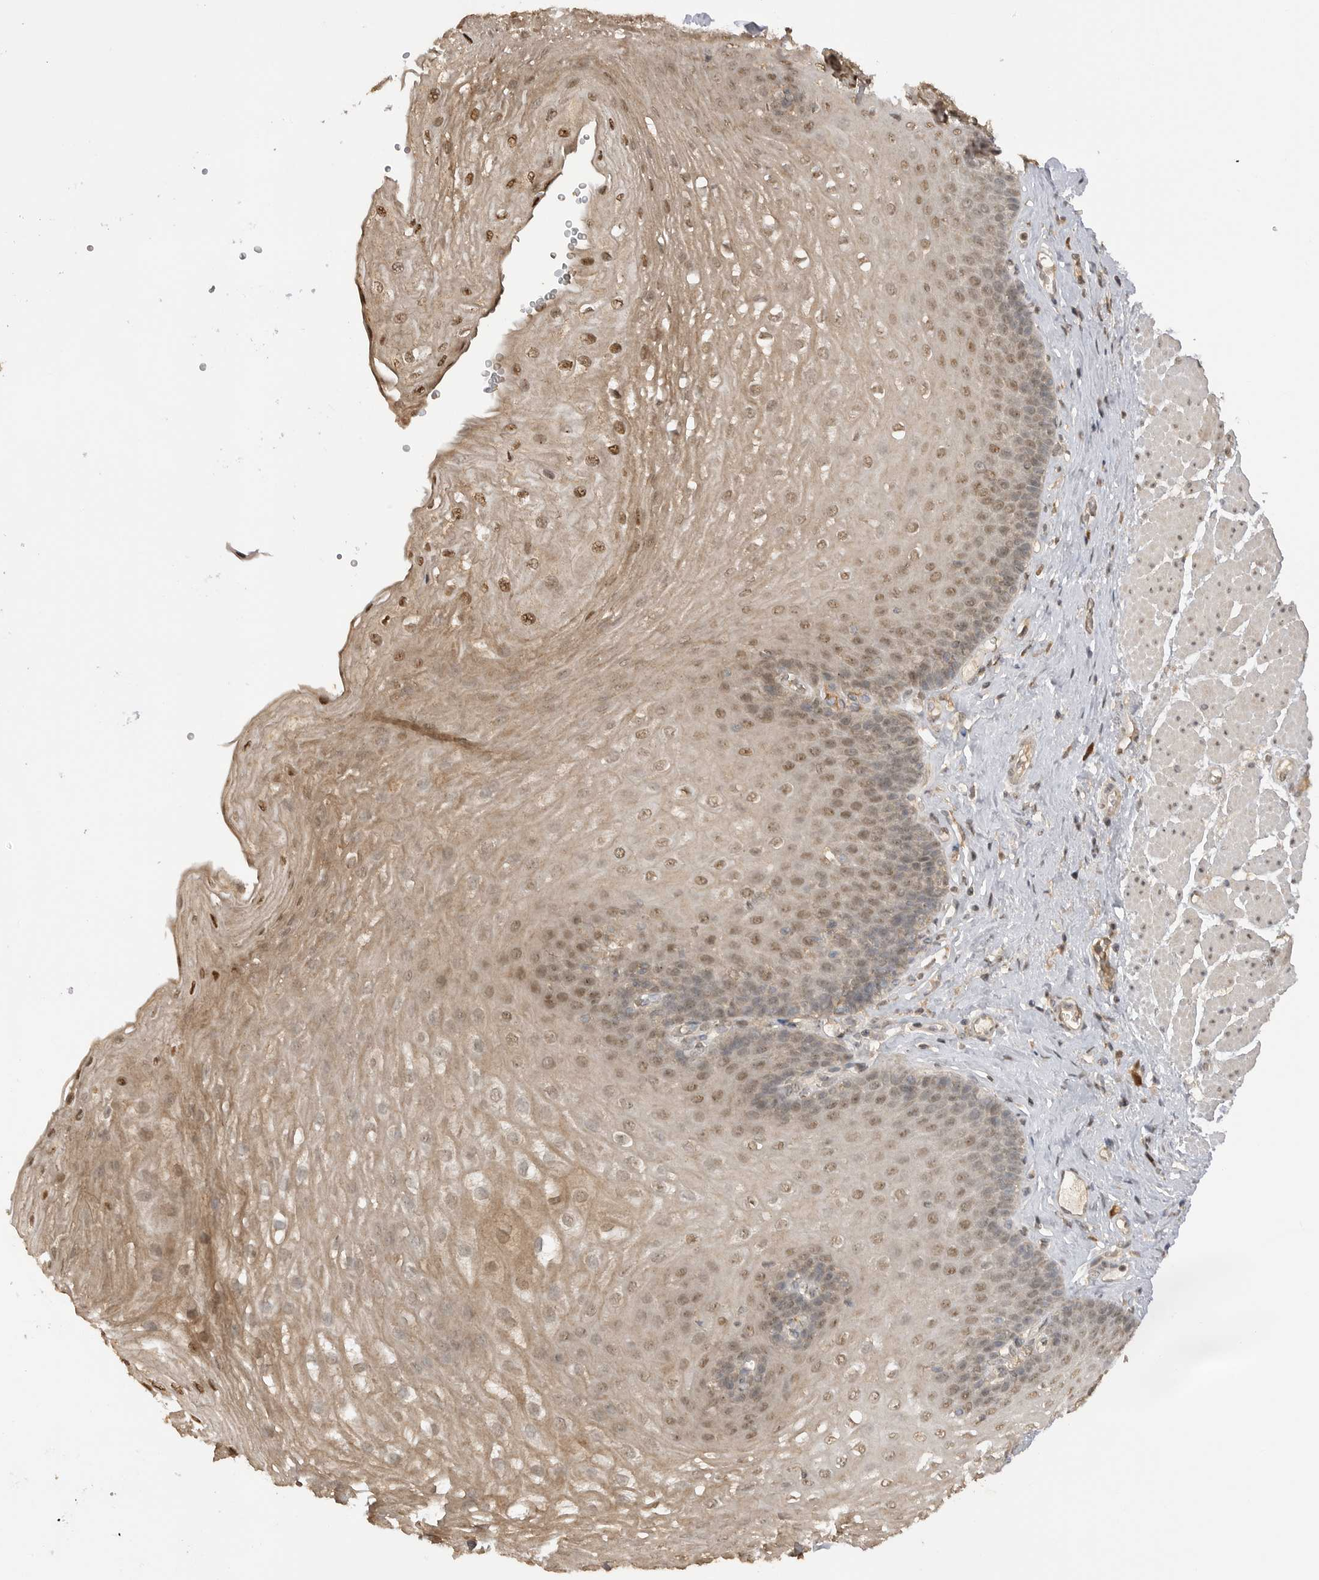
{"staining": {"intensity": "moderate", "quantity": ">75%", "location": "nuclear"}, "tissue": "esophagus", "cell_type": "Squamous epithelial cells", "image_type": "normal", "snomed": [{"axis": "morphology", "description": "Normal tissue, NOS"}, {"axis": "topography", "description": "Esophagus"}], "caption": "Moderate nuclear staining is identified in about >75% of squamous epithelial cells in unremarkable esophagus. Using DAB (3,3'-diaminobenzidine) (brown) and hematoxylin (blue) stains, captured at high magnification using brightfield microscopy.", "gene": "ASPSCR1", "patient": {"sex": "female", "age": 66}}